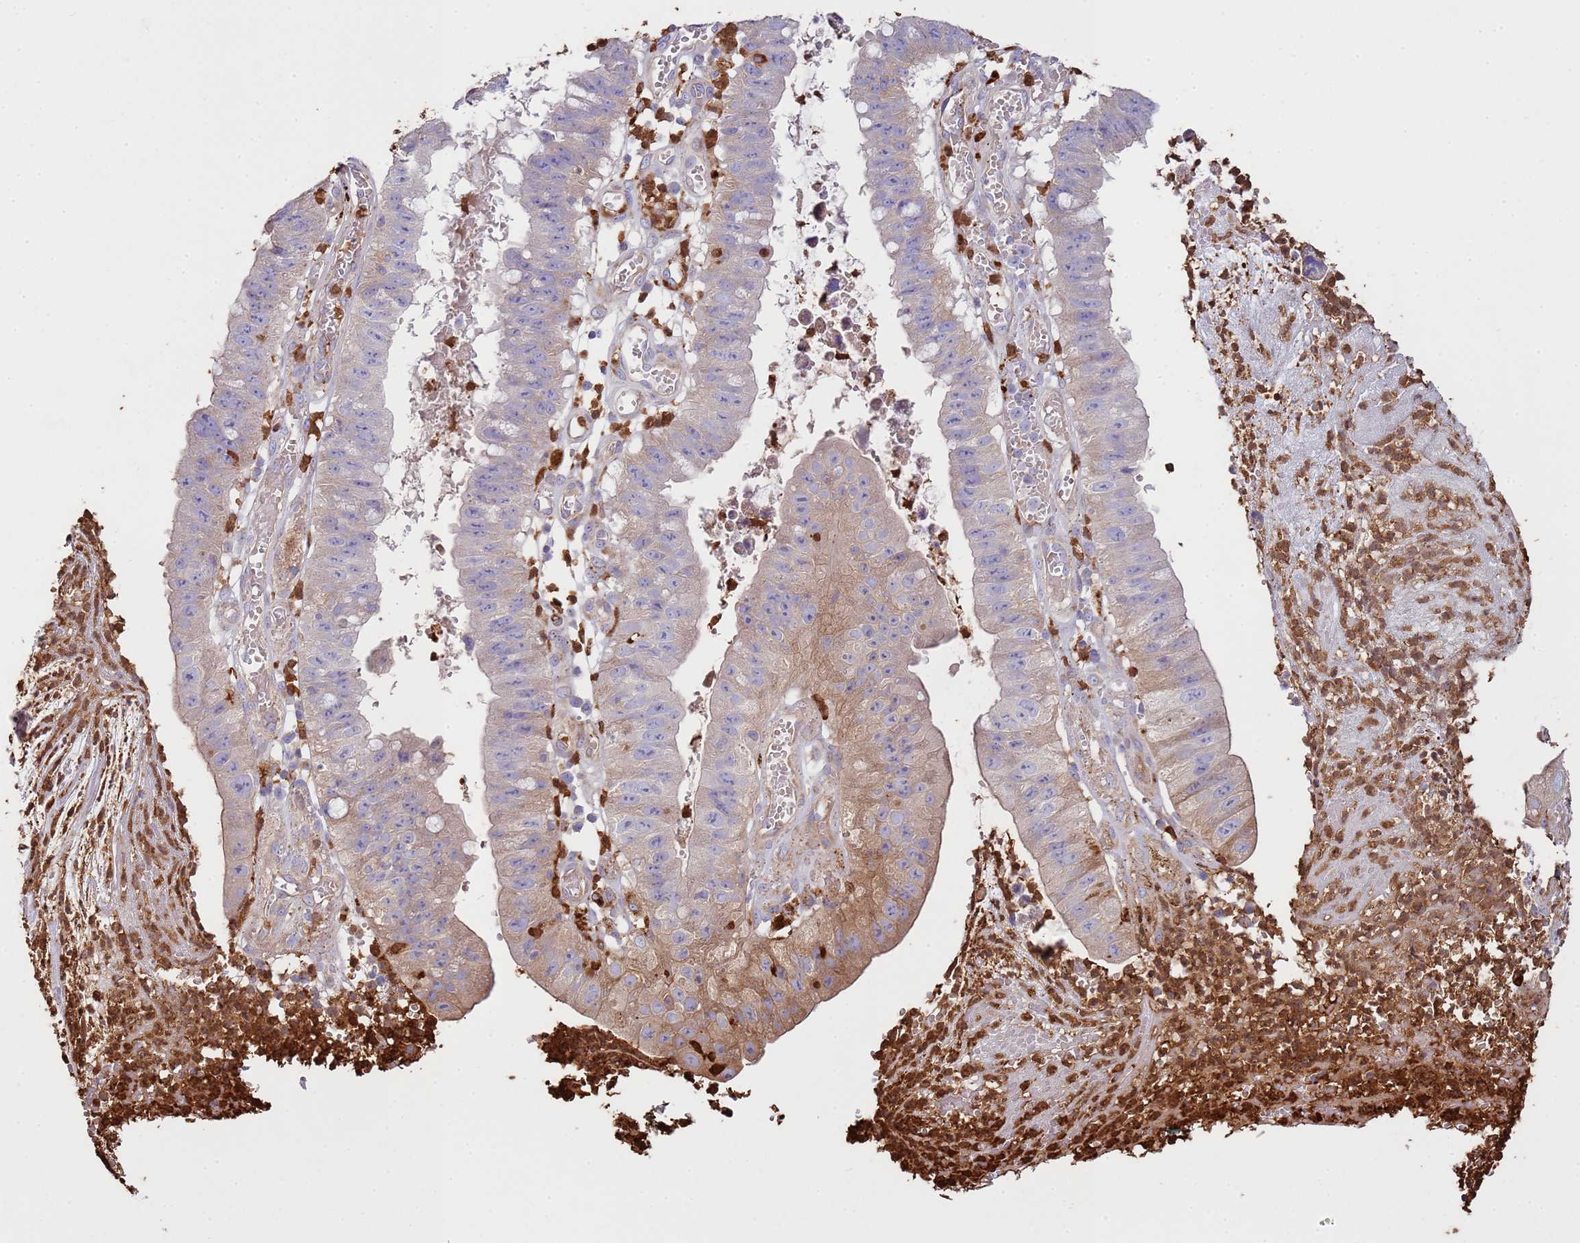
{"staining": {"intensity": "weak", "quantity": "<25%", "location": "cytoplasmic/membranous"}, "tissue": "stomach cancer", "cell_type": "Tumor cells", "image_type": "cancer", "snomed": [{"axis": "morphology", "description": "Adenocarcinoma, NOS"}, {"axis": "topography", "description": "Stomach"}], "caption": "Tumor cells show no significant protein staining in adenocarcinoma (stomach).", "gene": "NDUFAF4", "patient": {"sex": "male", "age": 59}}